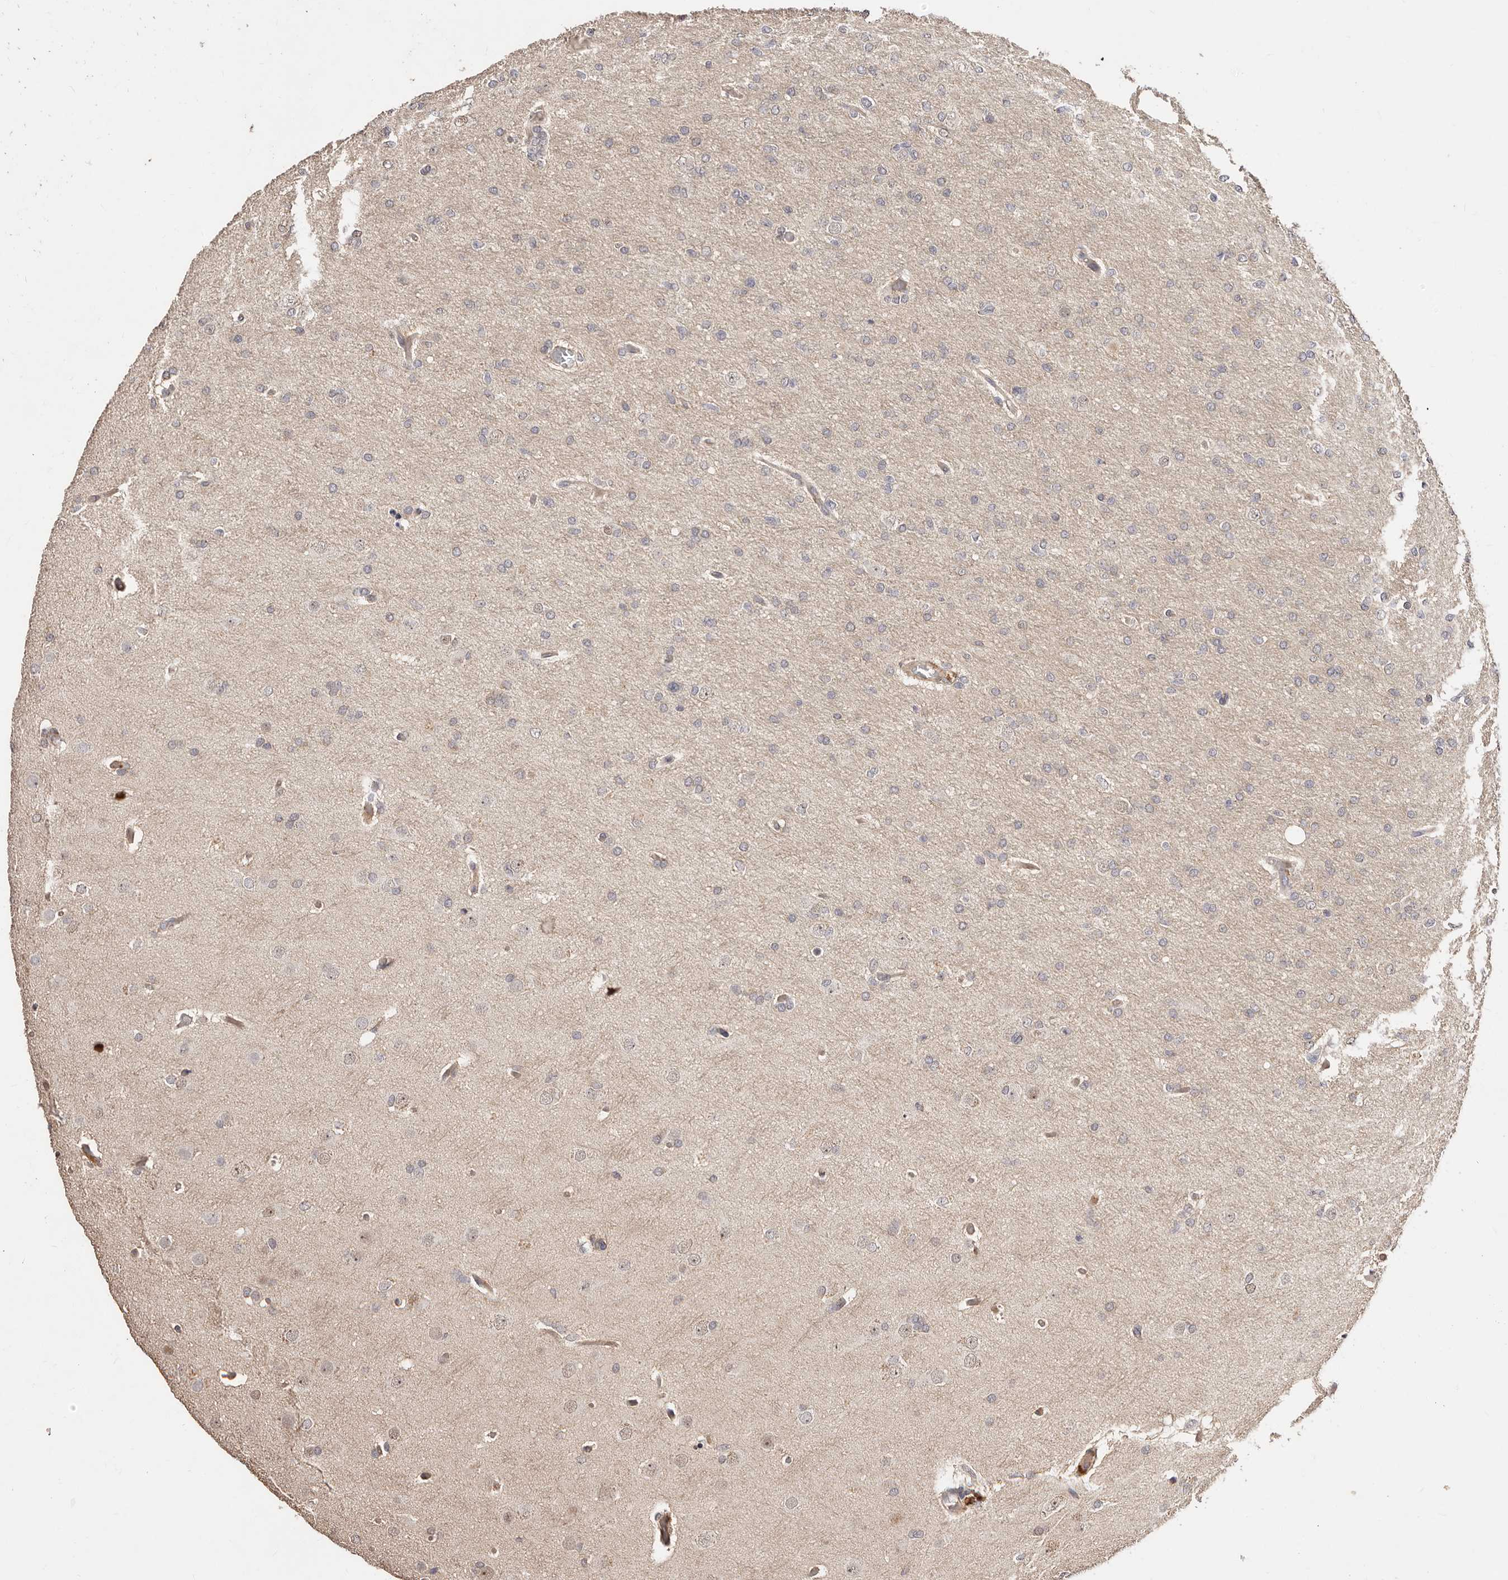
{"staining": {"intensity": "negative", "quantity": "none", "location": "none"}, "tissue": "glioma", "cell_type": "Tumor cells", "image_type": "cancer", "snomed": [{"axis": "morphology", "description": "Glioma, malignant, High grade"}, {"axis": "topography", "description": "Cerebral cortex"}], "caption": "High-grade glioma (malignant) stained for a protein using IHC exhibits no expression tumor cells.", "gene": "APOL6", "patient": {"sex": "female", "age": 36}}